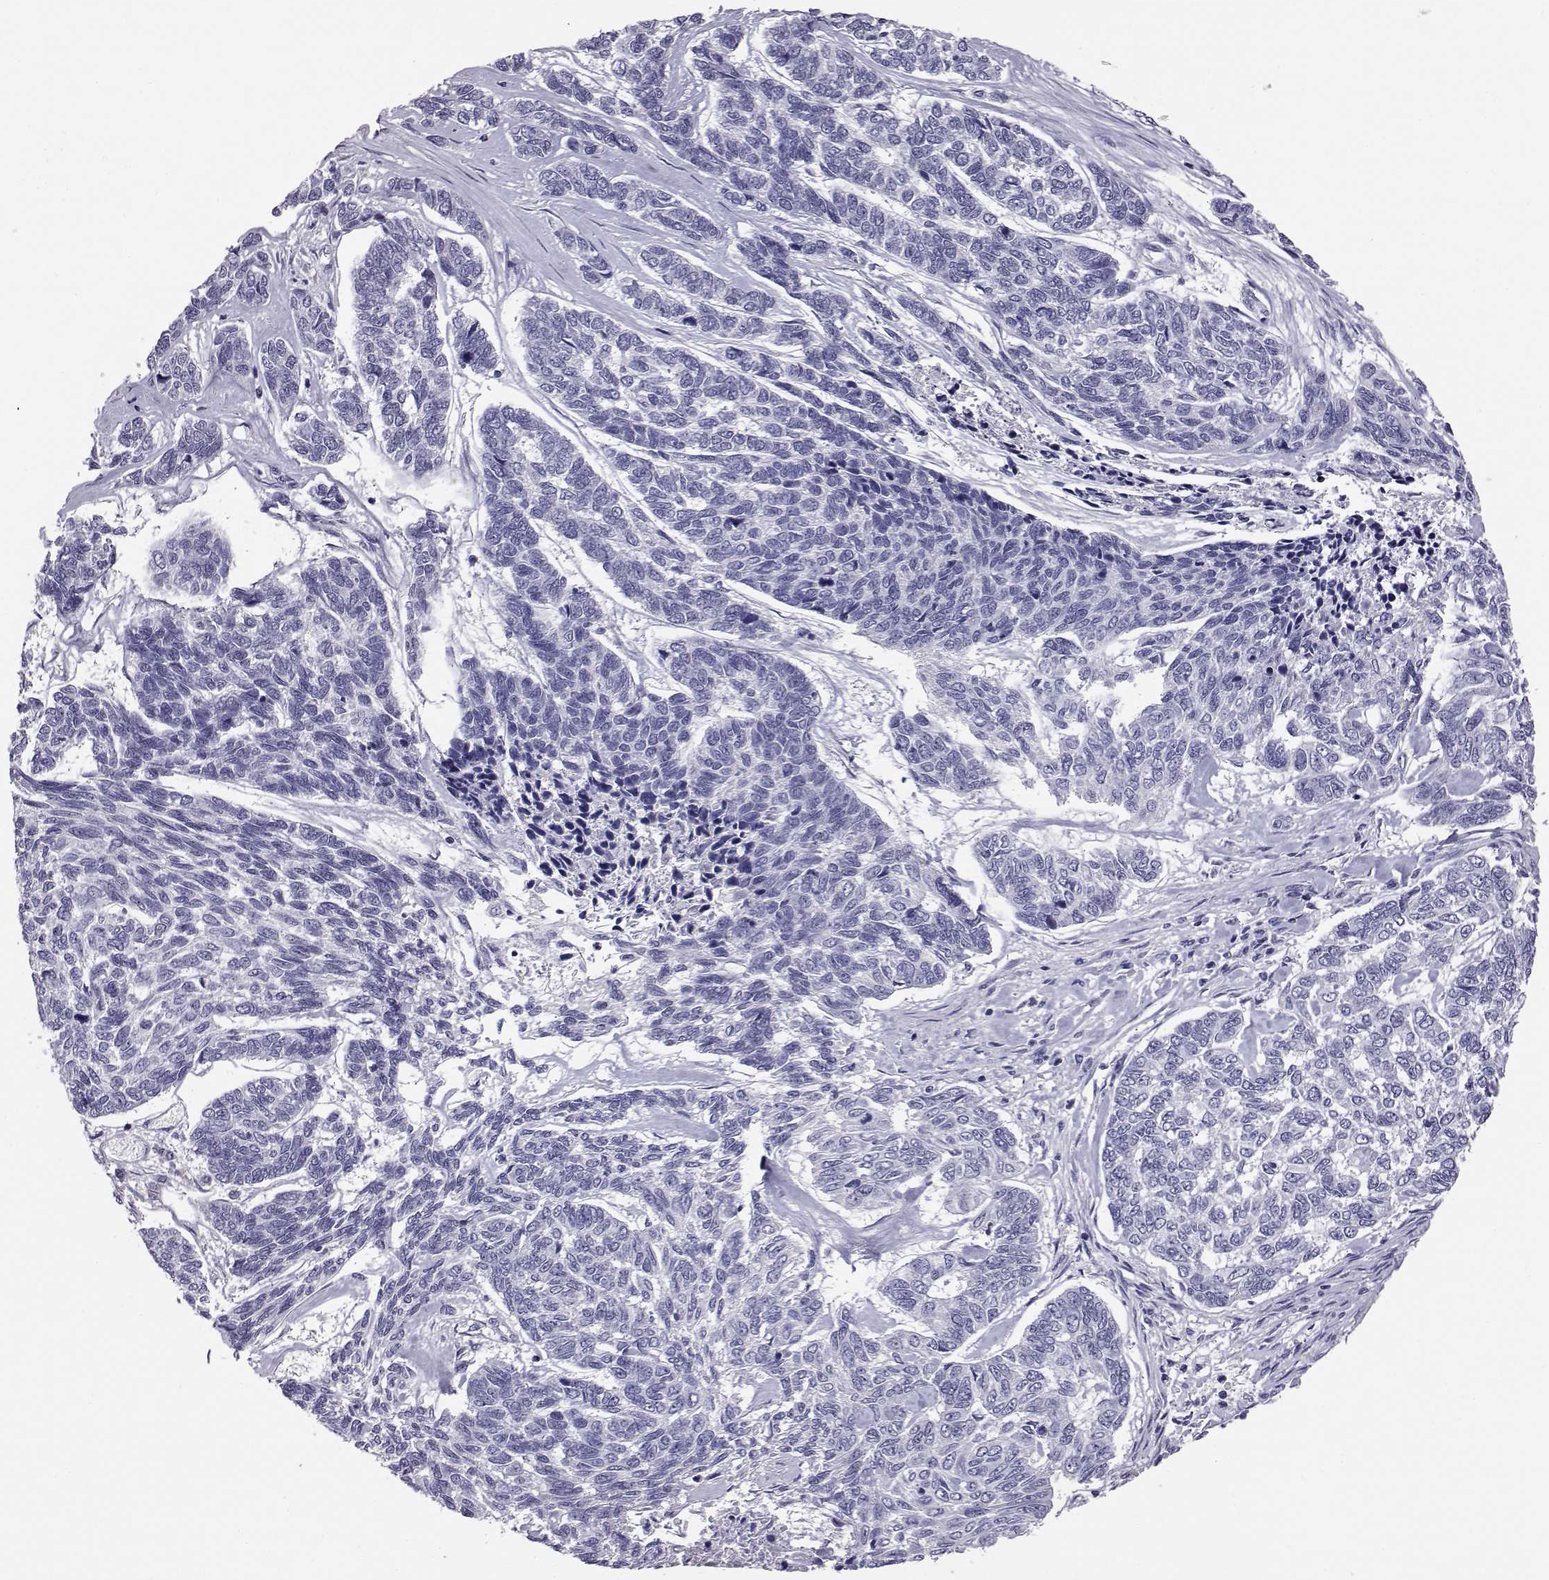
{"staining": {"intensity": "negative", "quantity": "none", "location": "none"}, "tissue": "skin cancer", "cell_type": "Tumor cells", "image_type": "cancer", "snomed": [{"axis": "morphology", "description": "Basal cell carcinoma"}, {"axis": "topography", "description": "Skin"}], "caption": "Tumor cells show no significant expression in skin cancer.", "gene": "AKR1B1", "patient": {"sex": "female", "age": 65}}